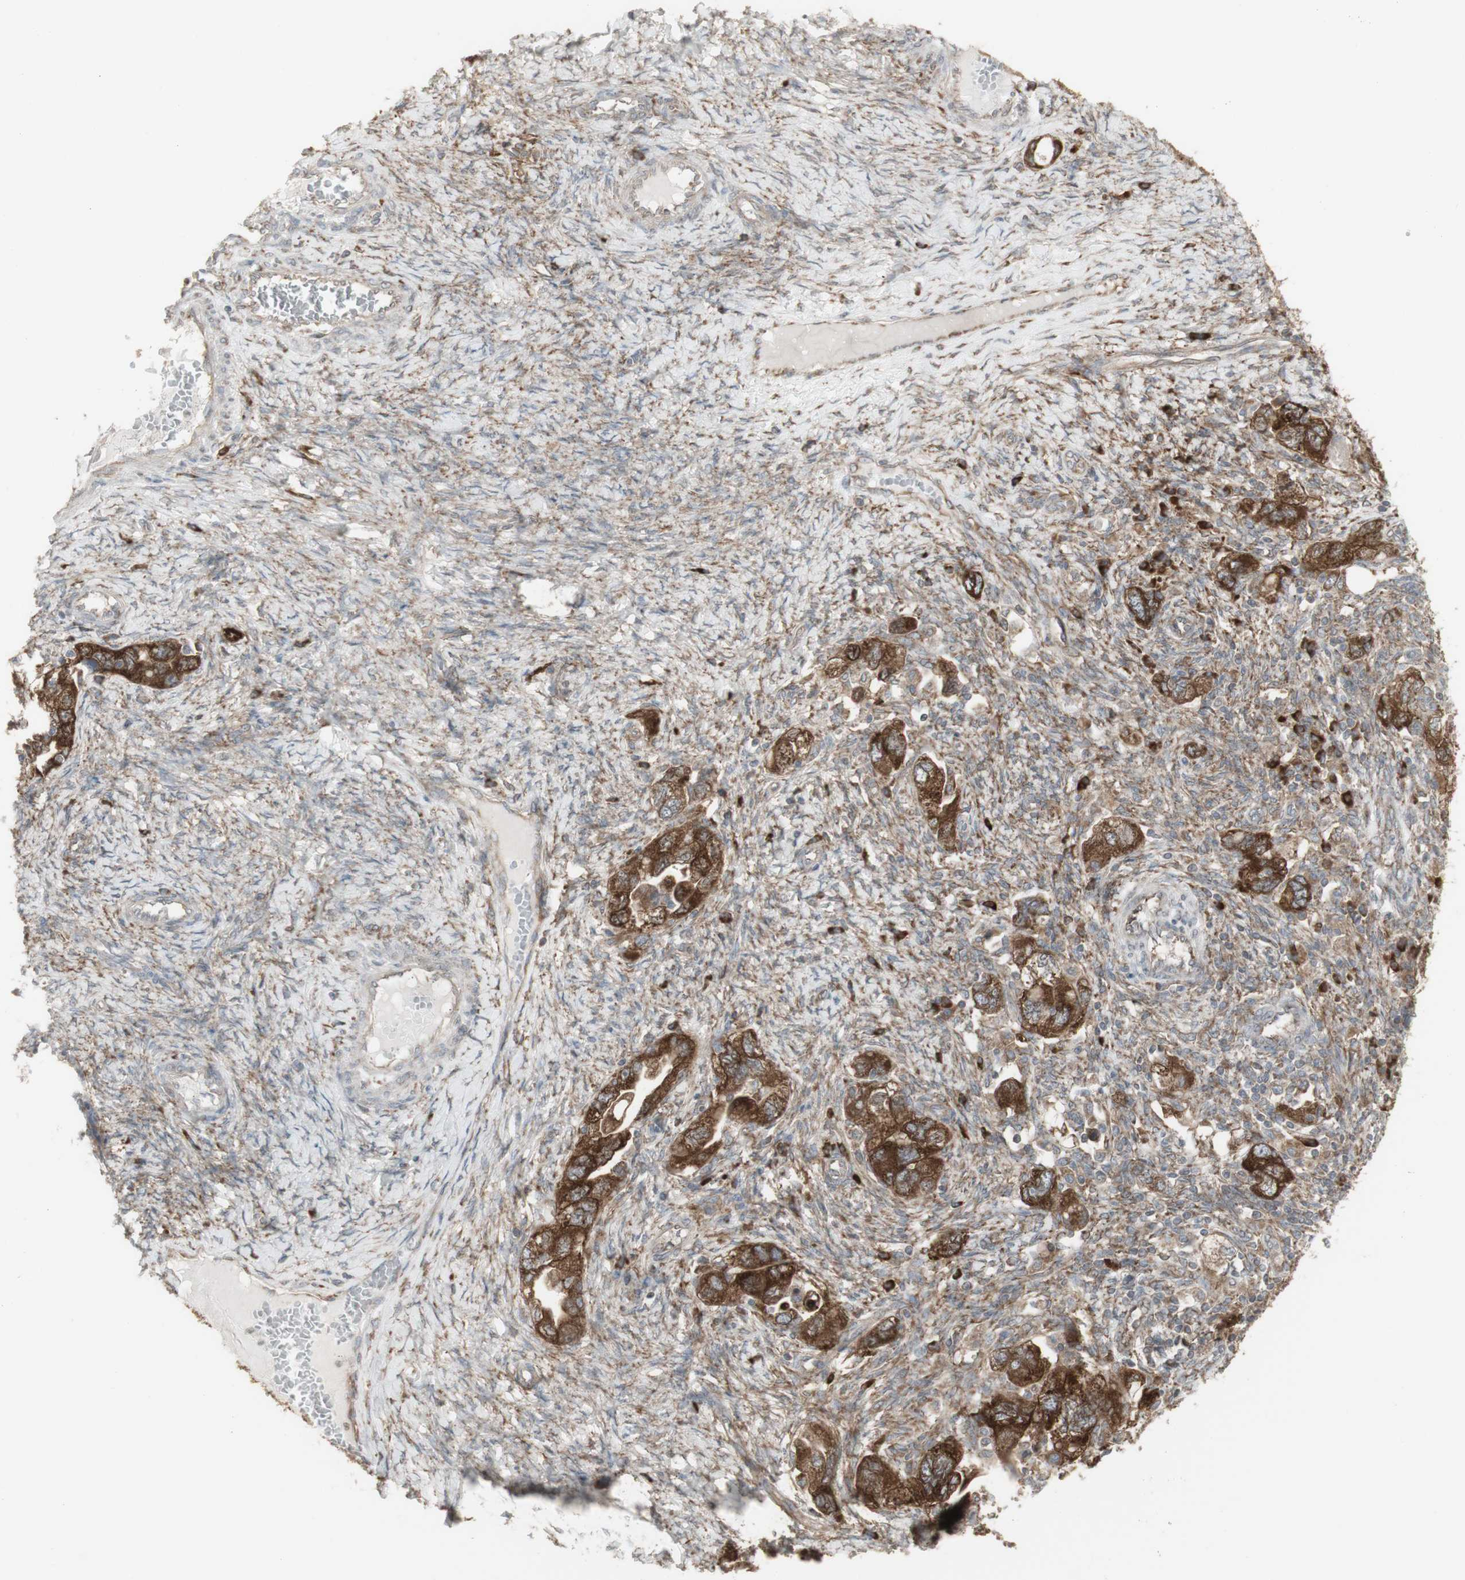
{"staining": {"intensity": "strong", "quantity": ">75%", "location": "cytoplasmic/membranous"}, "tissue": "ovarian cancer", "cell_type": "Tumor cells", "image_type": "cancer", "snomed": [{"axis": "morphology", "description": "Carcinoma, NOS"}, {"axis": "morphology", "description": "Cystadenocarcinoma, serous, NOS"}, {"axis": "topography", "description": "Ovary"}], "caption": "Protein positivity by immunohistochemistry (IHC) shows strong cytoplasmic/membranous positivity in approximately >75% of tumor cells in ovarian cancer (carcinoma). The protein is stained brown, and the nuclei are stained in blue (DAB (3,3'-diaminobenzidine) IHC with brightfield microscopy, high magnification).", "gene": "FKBP3", "patient": {"sex": "female", "age": 69}}